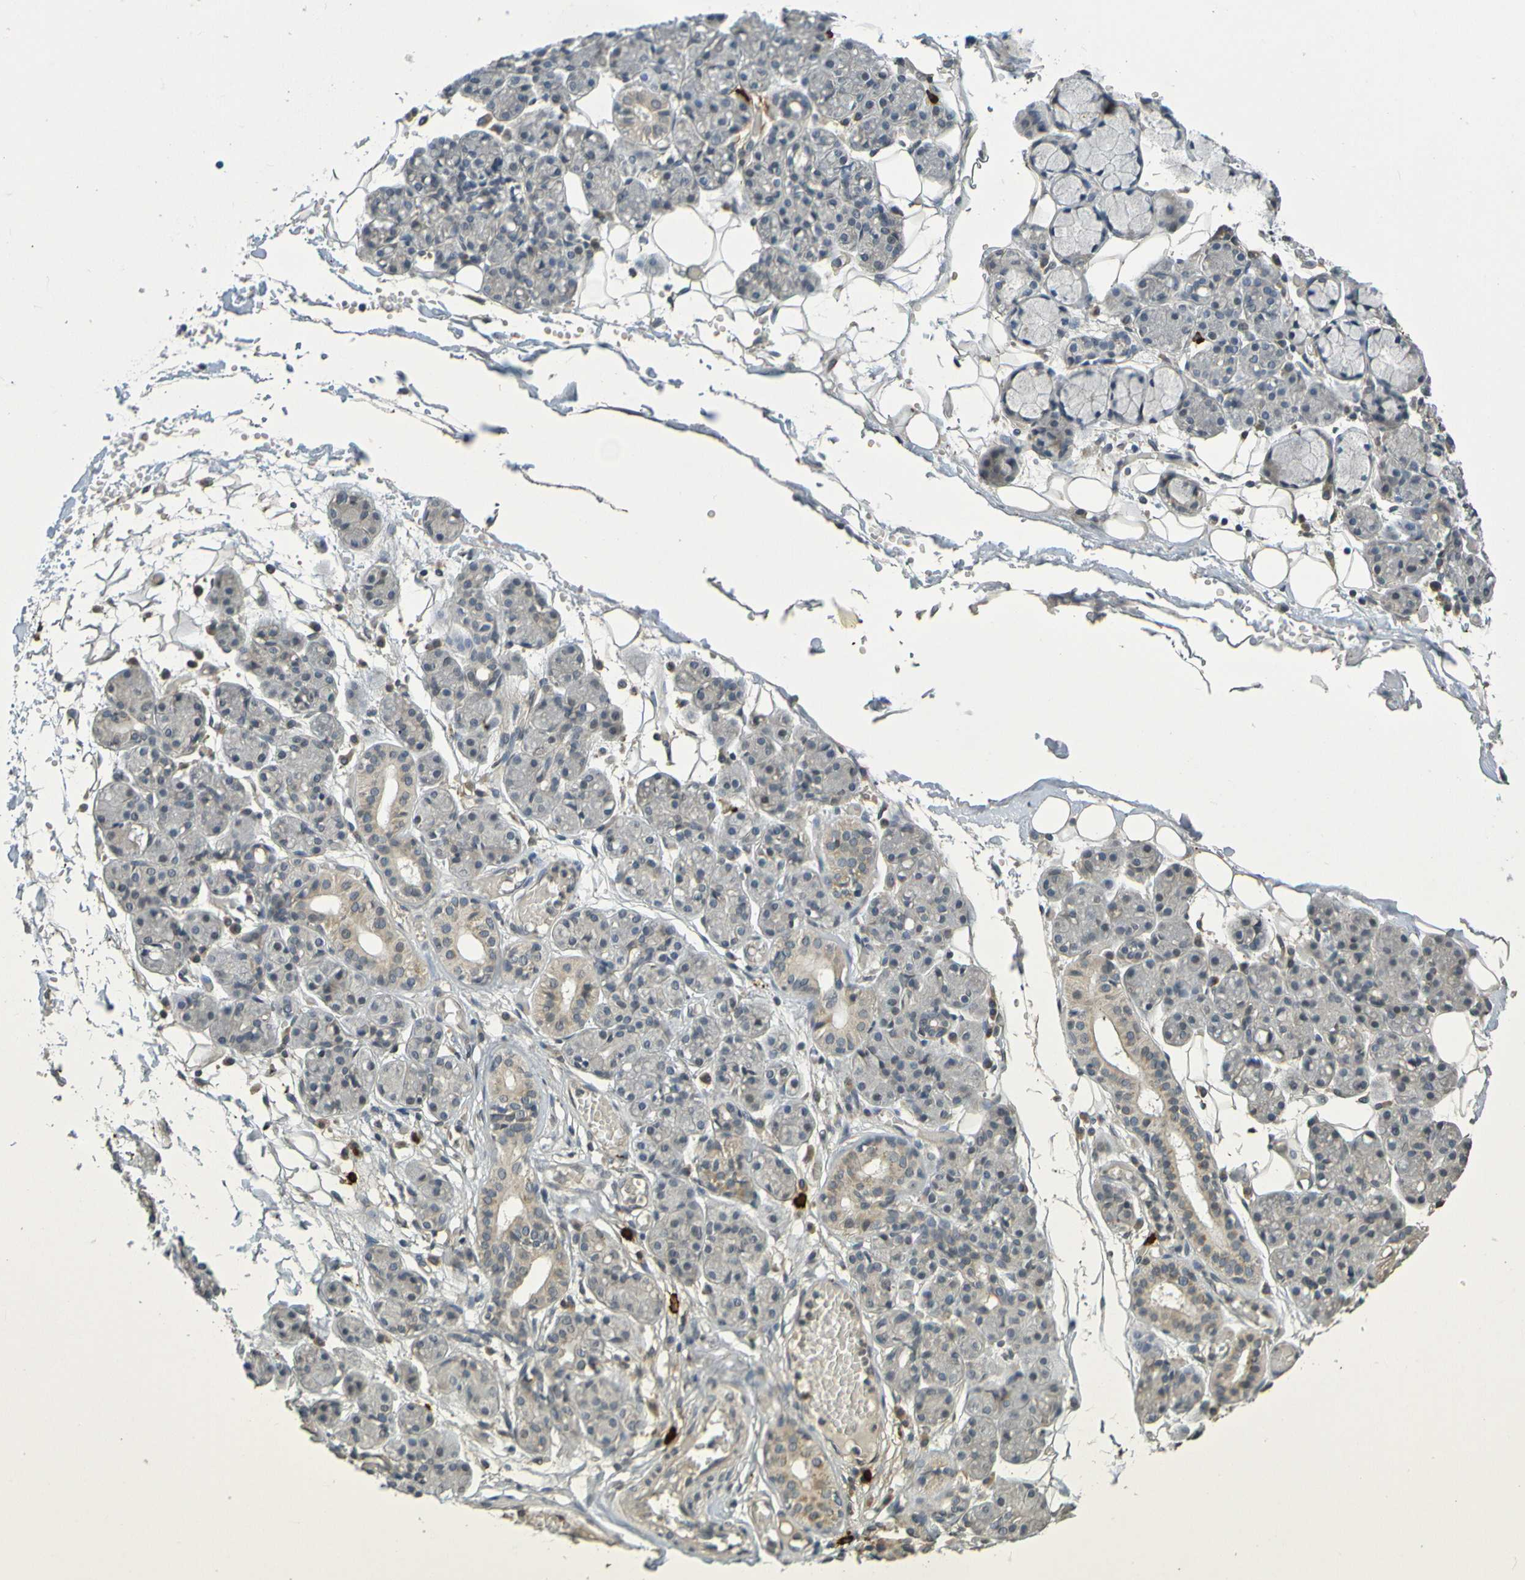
{"staining": {"intensity": "weak", "quantity": "<25%", "location": "cytoplasmic/membranous"}, "tissue": "salivary gland", "cell_type": "Glandular cells", "image_type": "normal", "snomed": [{"axis": "morphology", "description": "Normal tissue, NOS"}, {"axis": "topography", "description": "Salivary gland"}], "caption": "Immunohistochemical staining of benign human salivary gland shows no significant positivity in glandular cells.", "gene": "C3AR1", "patient": {"sex": "male", "age": 63}}